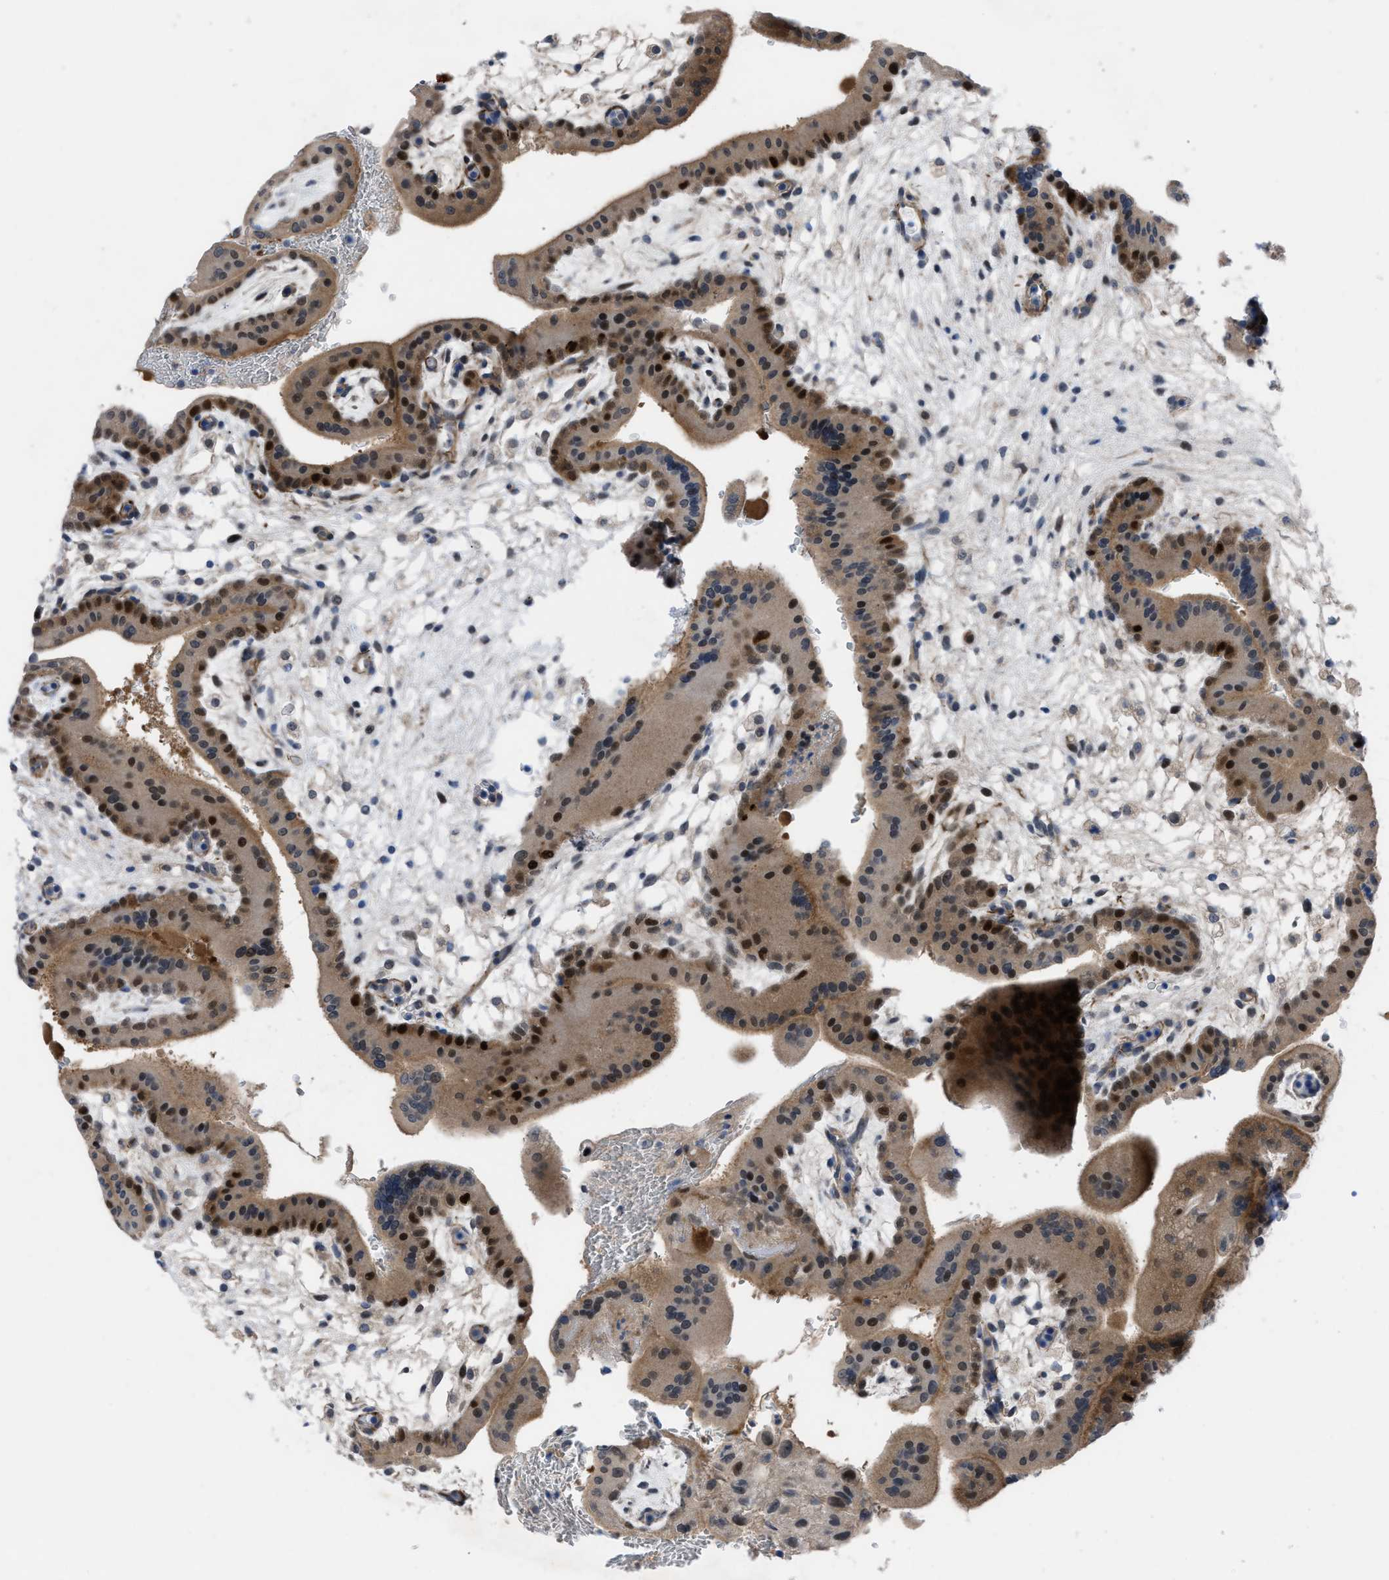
{"staining": {"intensity": "moderate", "quantity": ">75%", "location": "cytoplasmic/membranous,nuclear"}, "tissue": "placenta", "cell_type": "Decidual cells", "image_type": "normal", "snomed": [{"axis": "morphology", "description": "Normal tissue, NOS"}, {"axis": "topography", "description": "Placenta"}], "caption": "Moderate cytoplasmic/membranous,nuclear protein expression is appreciated in approximately >75% of decidual cells in placenta.", "gene": "IL17RE", "patient": {"sex": "female", "age": 35}}